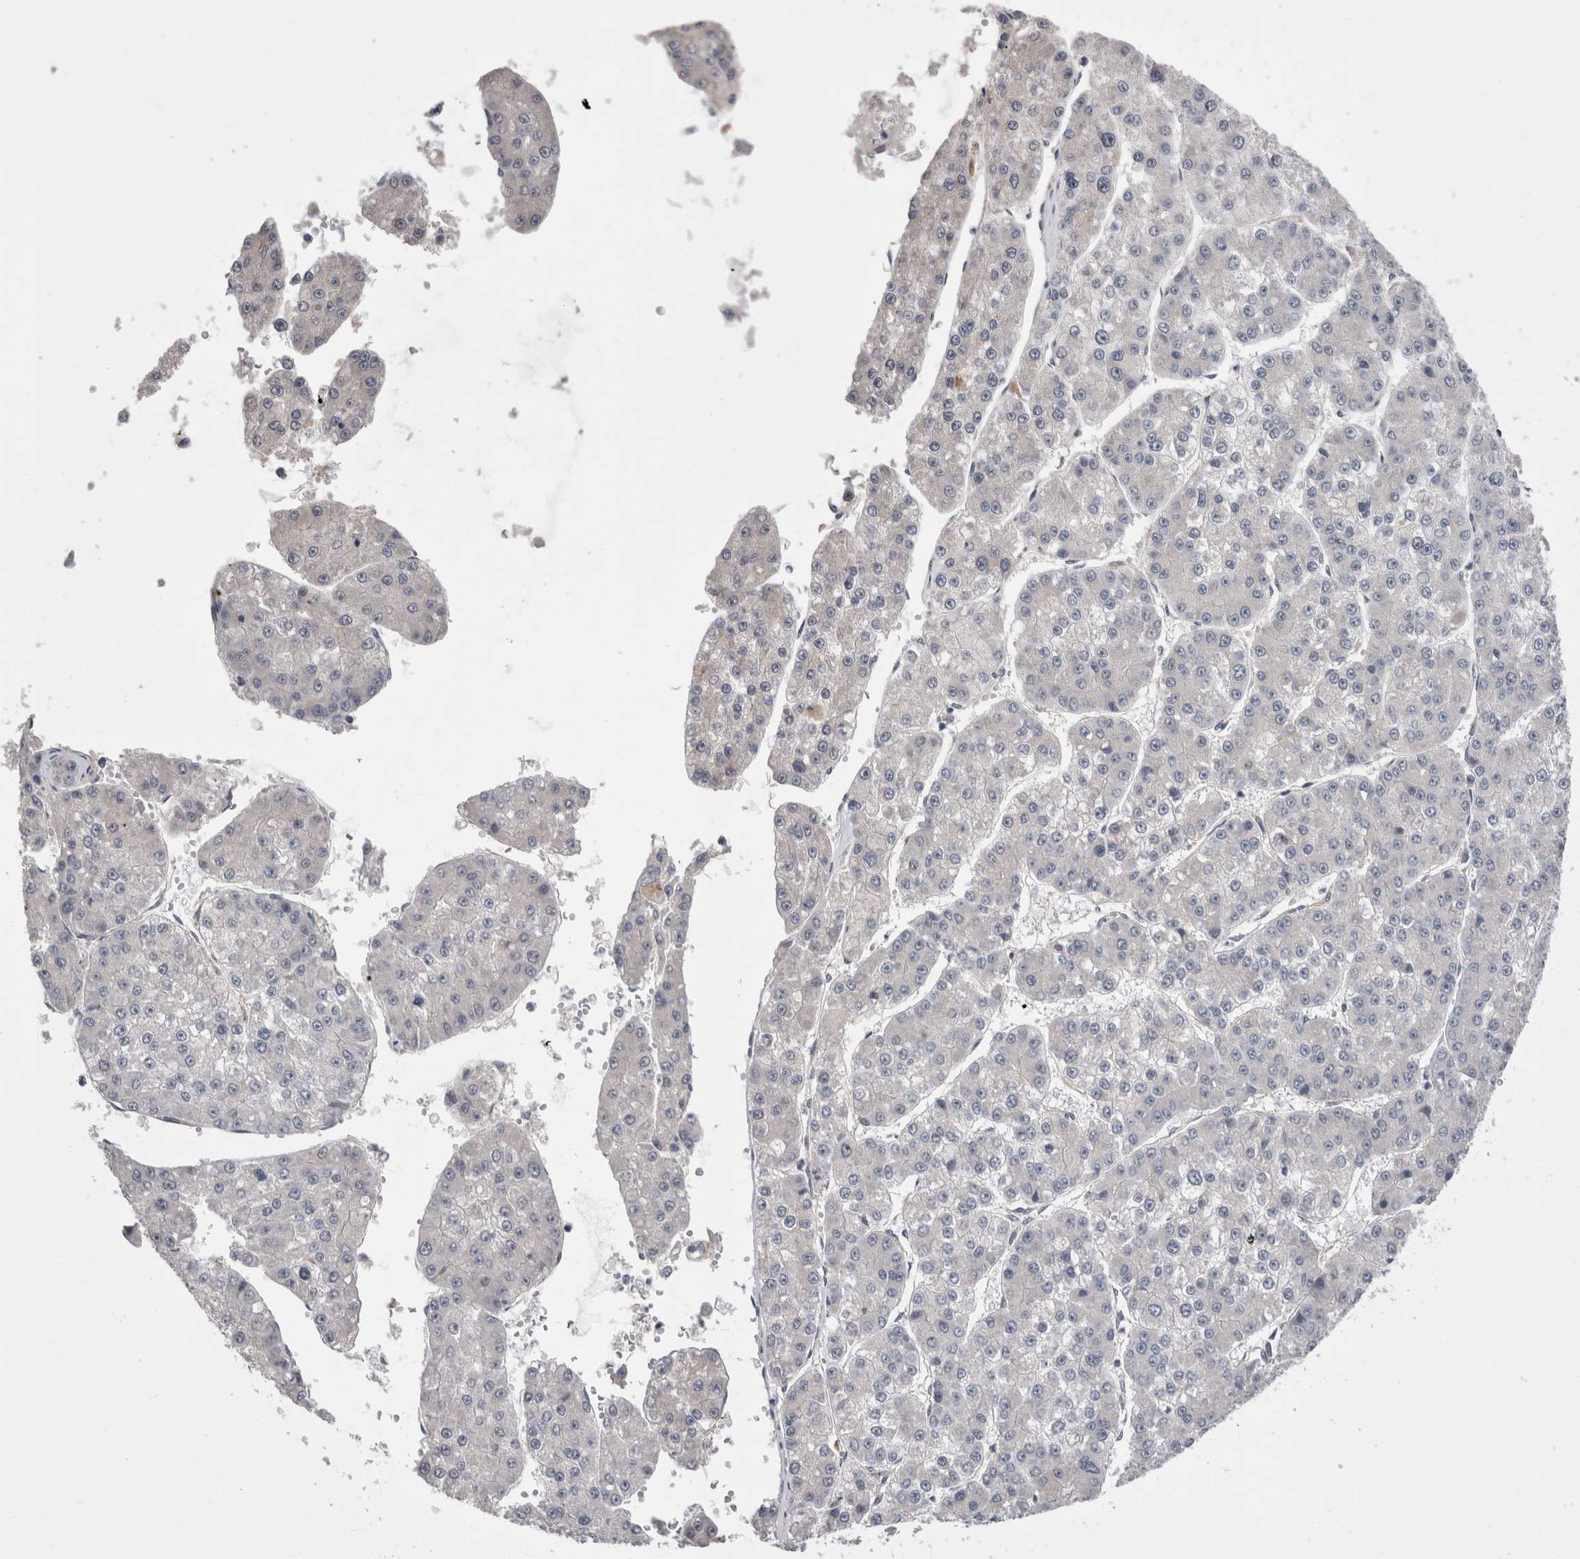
{"staining": {"intensity": "negative", "quantity": "none", "location": "none"}, "tissue": "liver cancer", "cell_type": "Tumor cells", "image_type": "cancer", "snomed": [{"axis": "morphology", "description": "Carcinoma, Hepatocellular, NOS"}, {"axis": "topography", "description": "Liver"}], "caption": "This is an immunohistochemistry photomicrograph of human hepatocellular carcinoma (liver). There is no staining in tumor cells.", "gene": "DCTN6", "patient": {"sex": "female", "age": 73}}